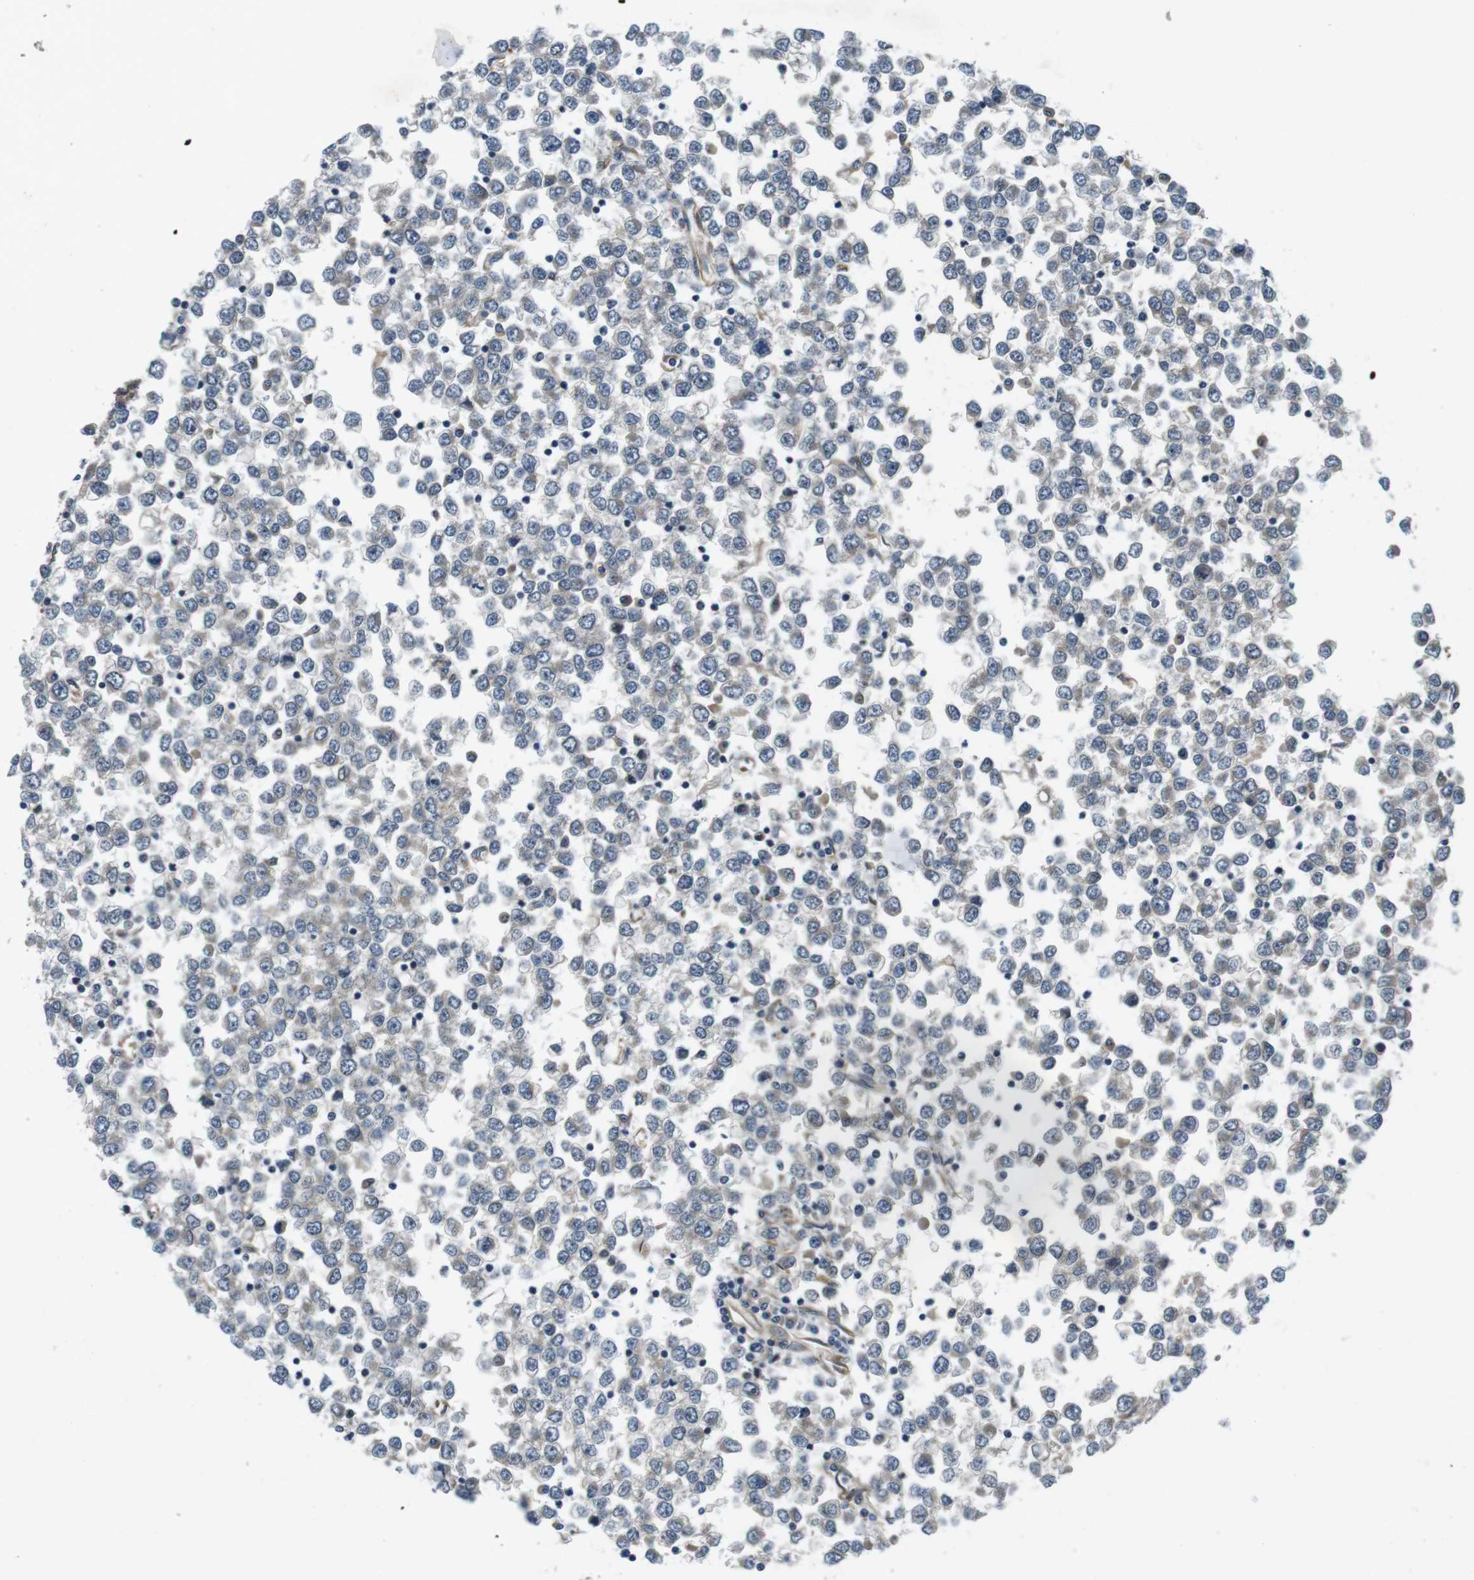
{"staining": {"intensity": "negative", "quantity": "none", "location": "none"}, "tissue": "testis cancer", "cell_type": "Tumor cells", "image_type": "cancer", "snomed": [{"axis": "morphology", "description": "Seminoma, NOS"}, {"axis": "topography", "description": "Testis"}], "caption": "Testis cancer was stained to show a protein in brown. There is no significant positivity in tumor cells.", "gene": "PALD1", "patient": {"sex": "male", "age": 65}}